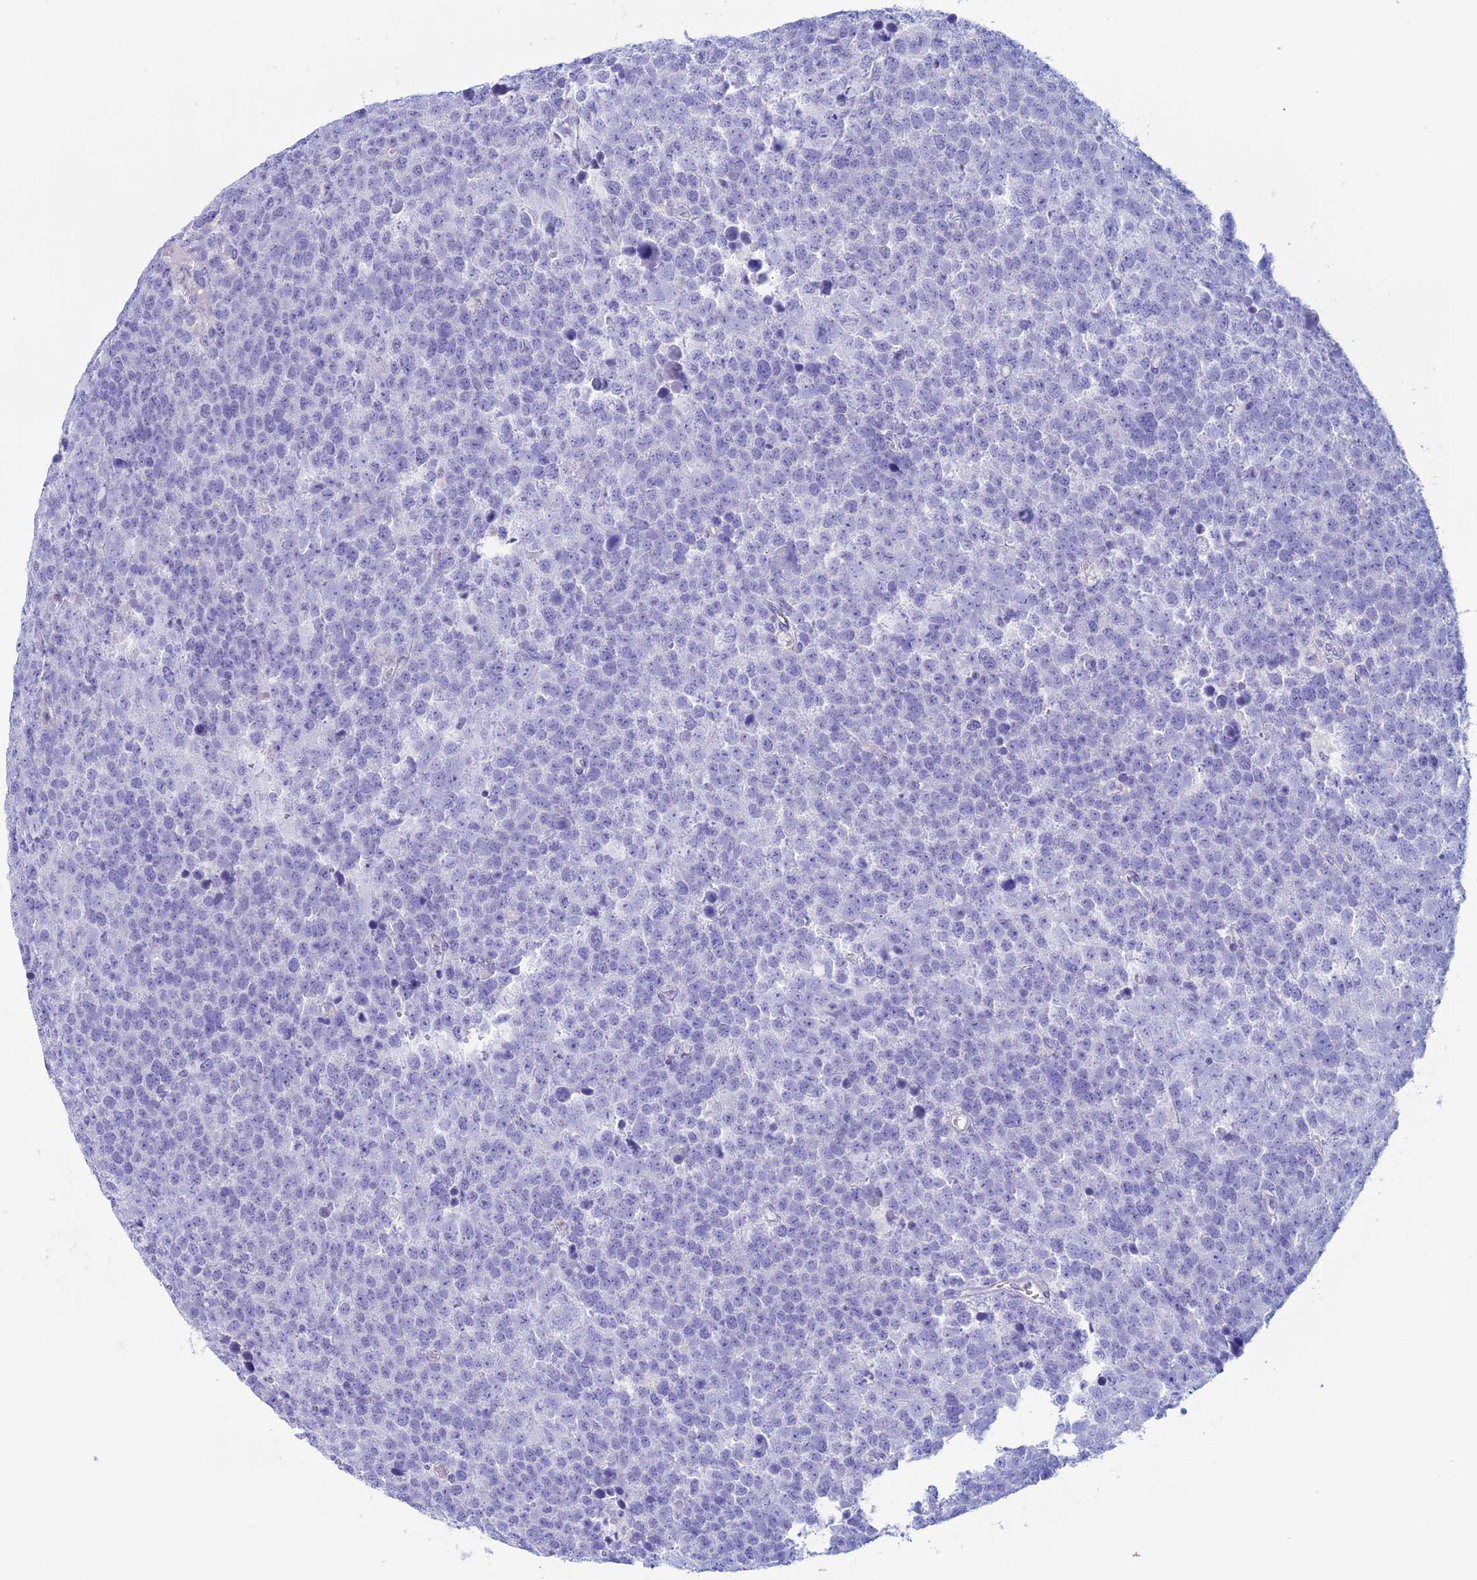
{"staining": {"intensity": "negative", "quantity": "none", "location": "none"}, "tissue": "testis cancer", "cell_type": "Tumor cells", "image_type": "cancer", "snomed": [{"axis": "morphology", "description": "Seminoma, NOS"}, {"axis": "topography", "description": "Testis"}], "caption": "An image of seminoma (testis) stained for a protein exhibits no brown staining in tumor cells.", "gene": "RP1", "patient": {"sex": "male", "age": 71}}